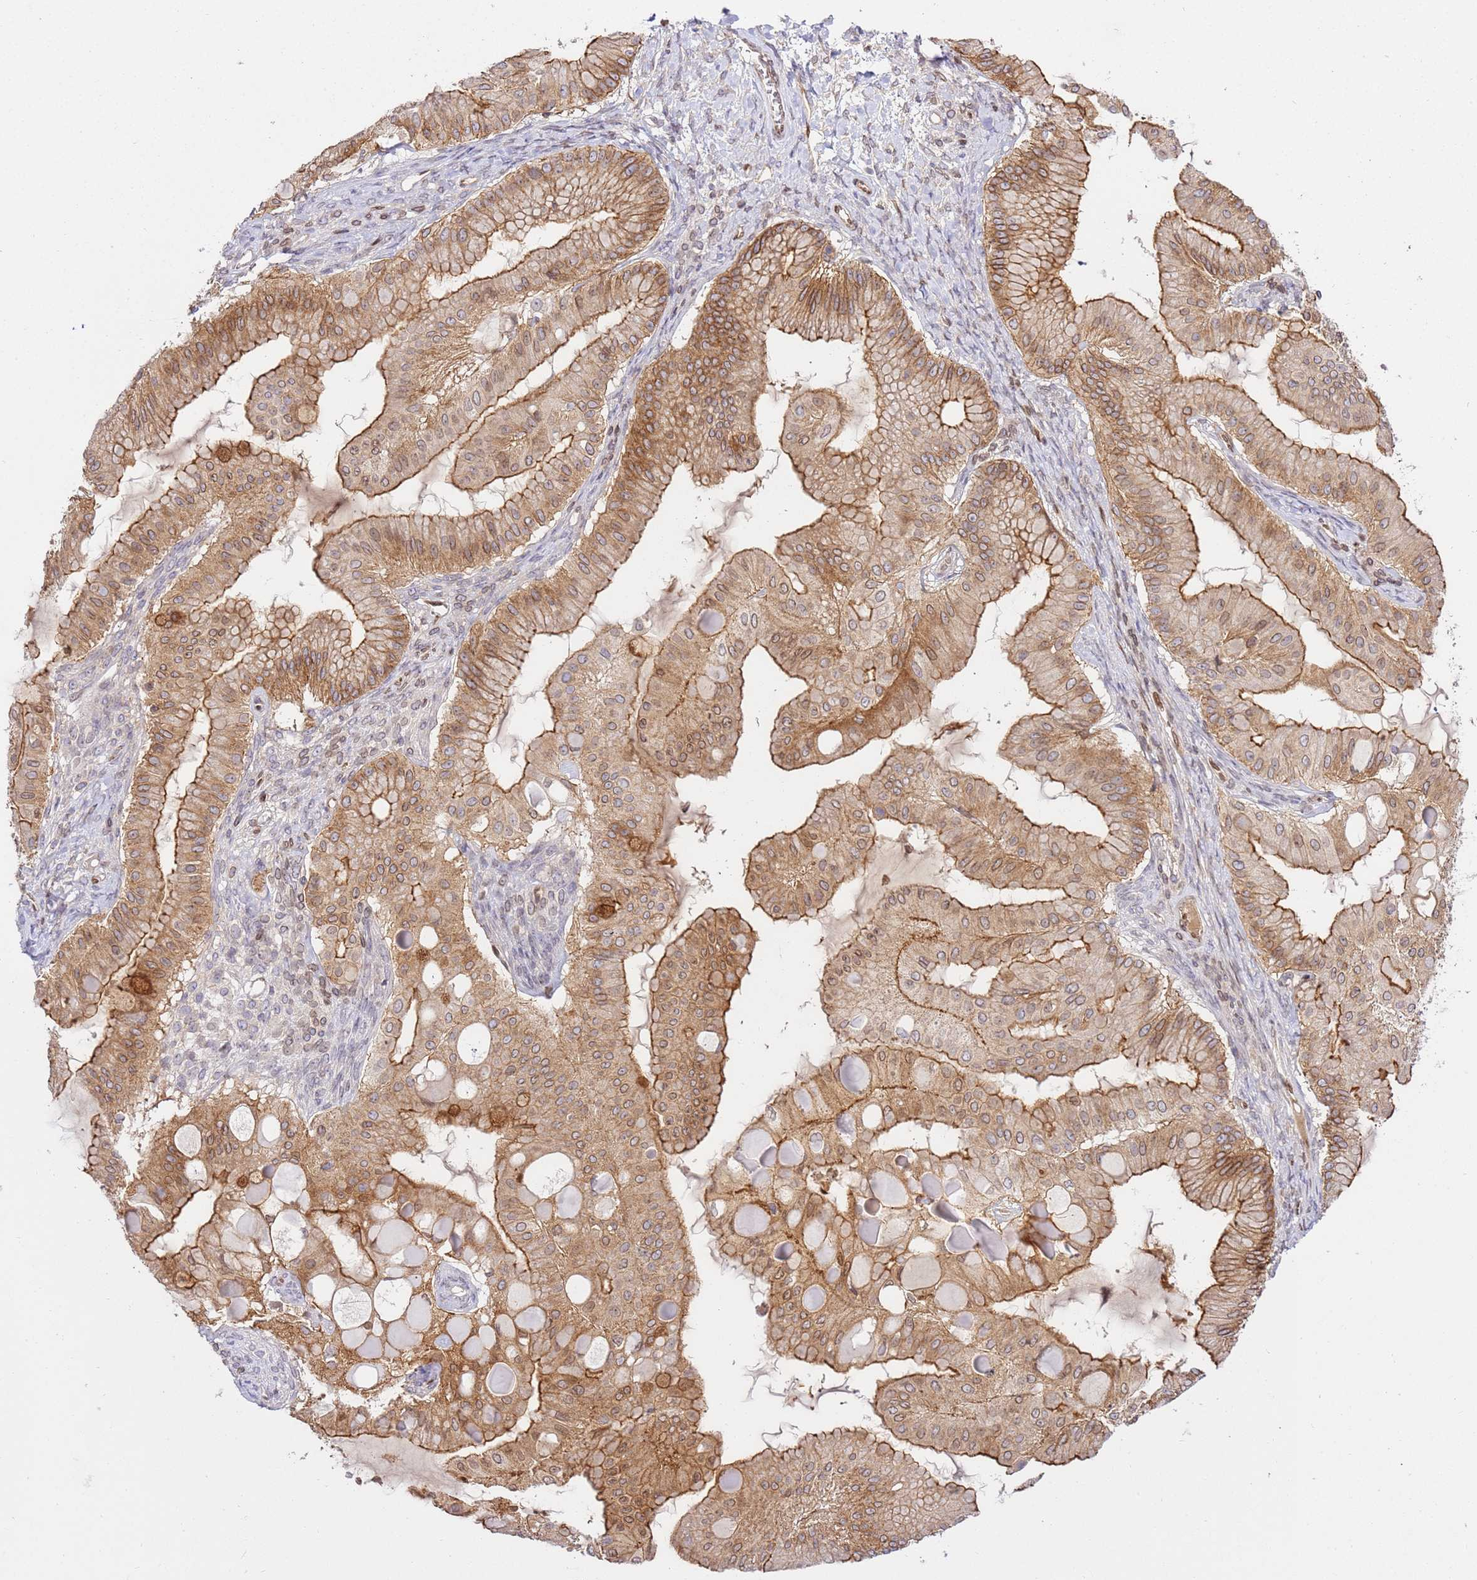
{"staining": {"intensity": "moderate", "quantity": ">75%", "location": "cytoplasmic/membranous,nuclear"}, "tissue": "ovarian cancer", "cell_type": "Tumor cells", "image_type": "cancer", "snomed": [{"axis": "morphology", "description": "Cystadenocarcinoma, mucinous, NOS"}, {"axis": "topography", "description": "Ovary"}], "caption": "High-power microscopy captured an immunohistochemistry (IHC) micrograph of ovarian cancer (mucinous cystadenocarcinoma), revealing moderate cytoplasmic/membranous and nuclear expression in approximately >75% of tumor cells.", "gene": "TRIM37", "patient": {"sex": "female", "age": 61}}